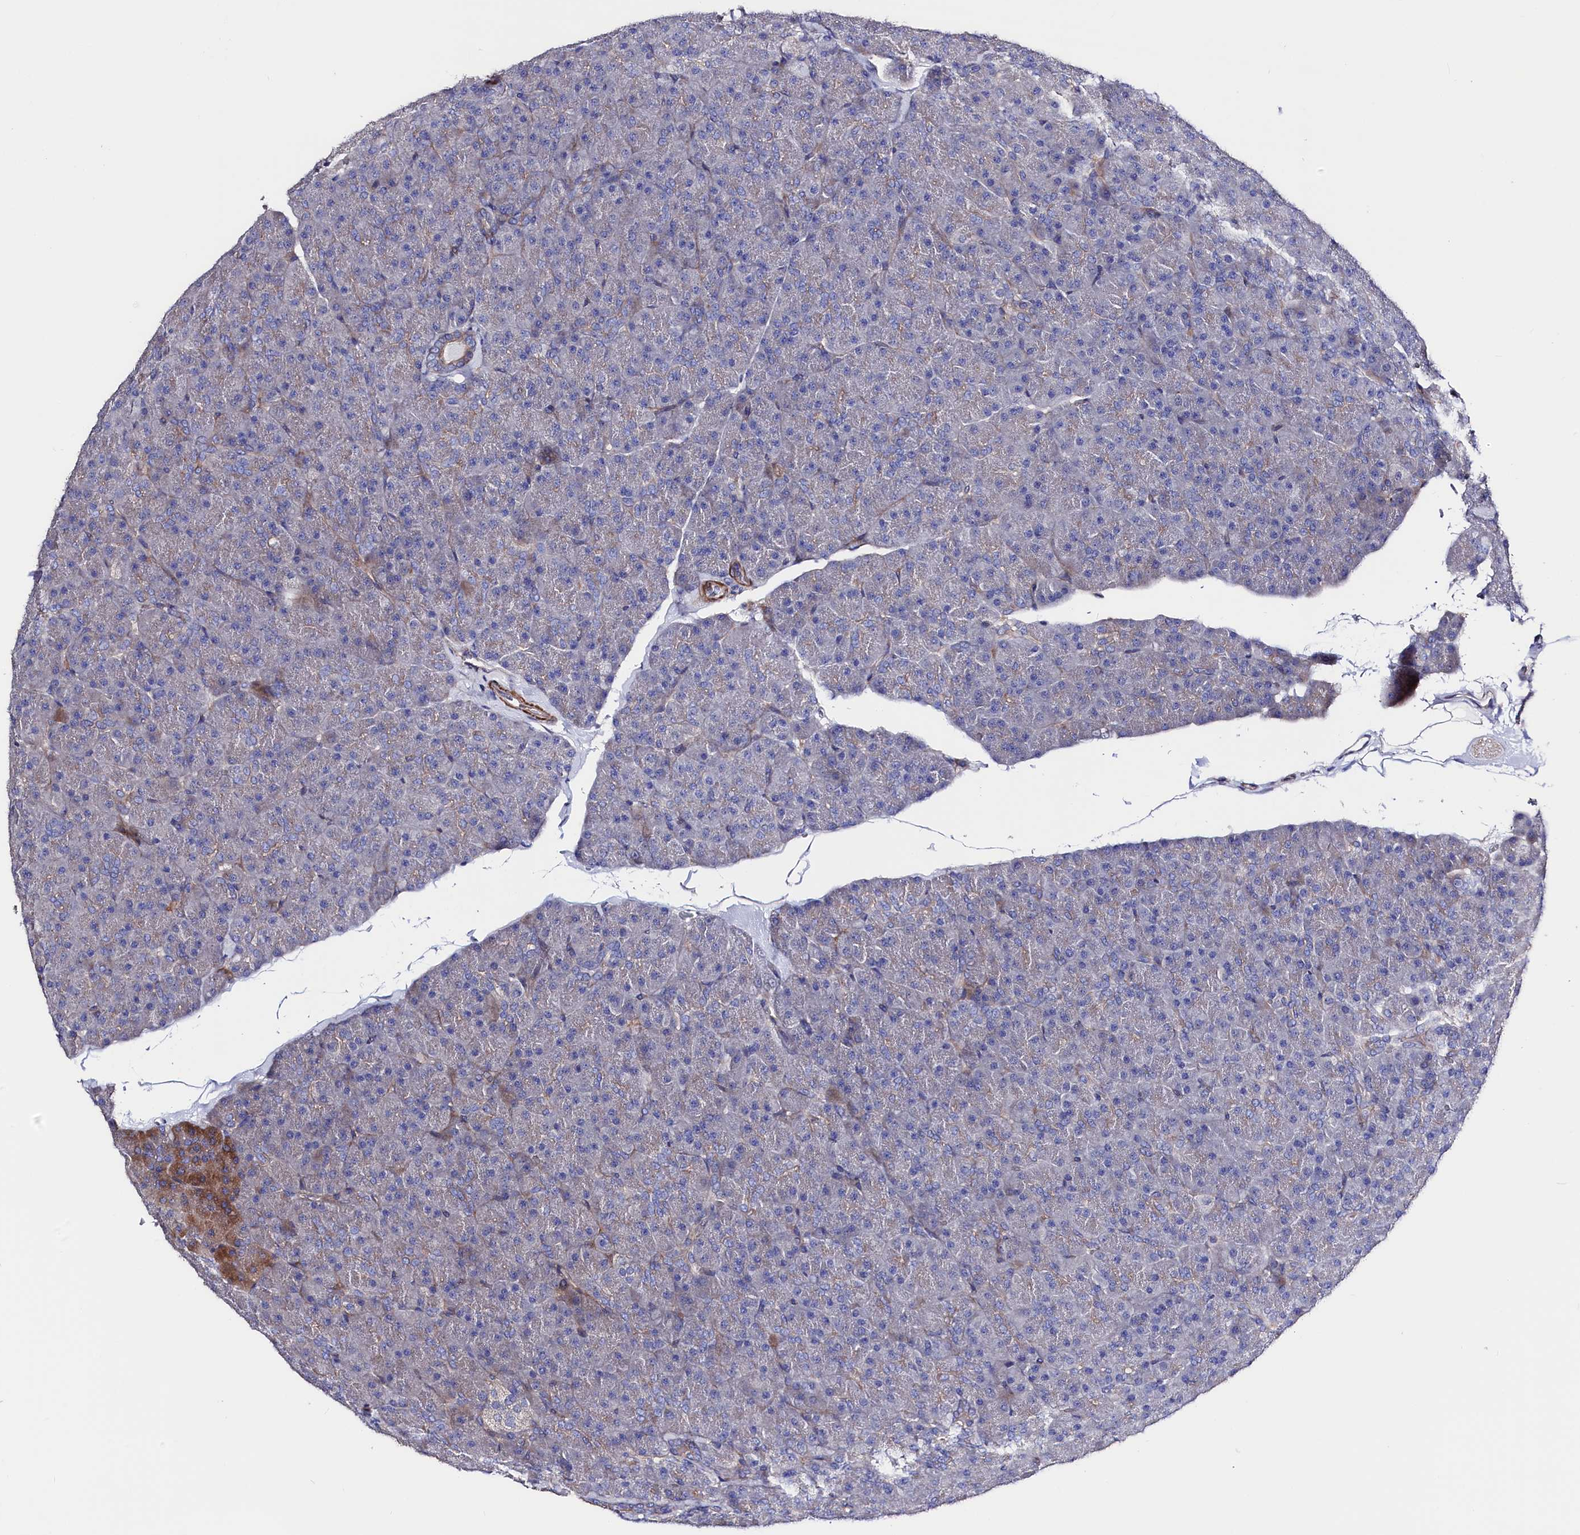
{"staining": {"intensity": "moderate", "quantity": "<25%", "location": "cytoplasmic/membranous"}, "tissue": "pancreas", "cell_type": "Exocrine glandular cells", "image_type": "normal", "snomed": [{"axis": "morphology", "description": "Normal tissue, NOS"}, {"axis": "topography", "description": "Pancreas"}], "caption": "DAB immunohistochemical staining of normal human pancreas exhibits moderate cytoplasmic/membranous protein staining in approximately <25% of exocrine glandular cells.", "gene": "WNT8A", "patient": {"sex": "male", "age": 36}}